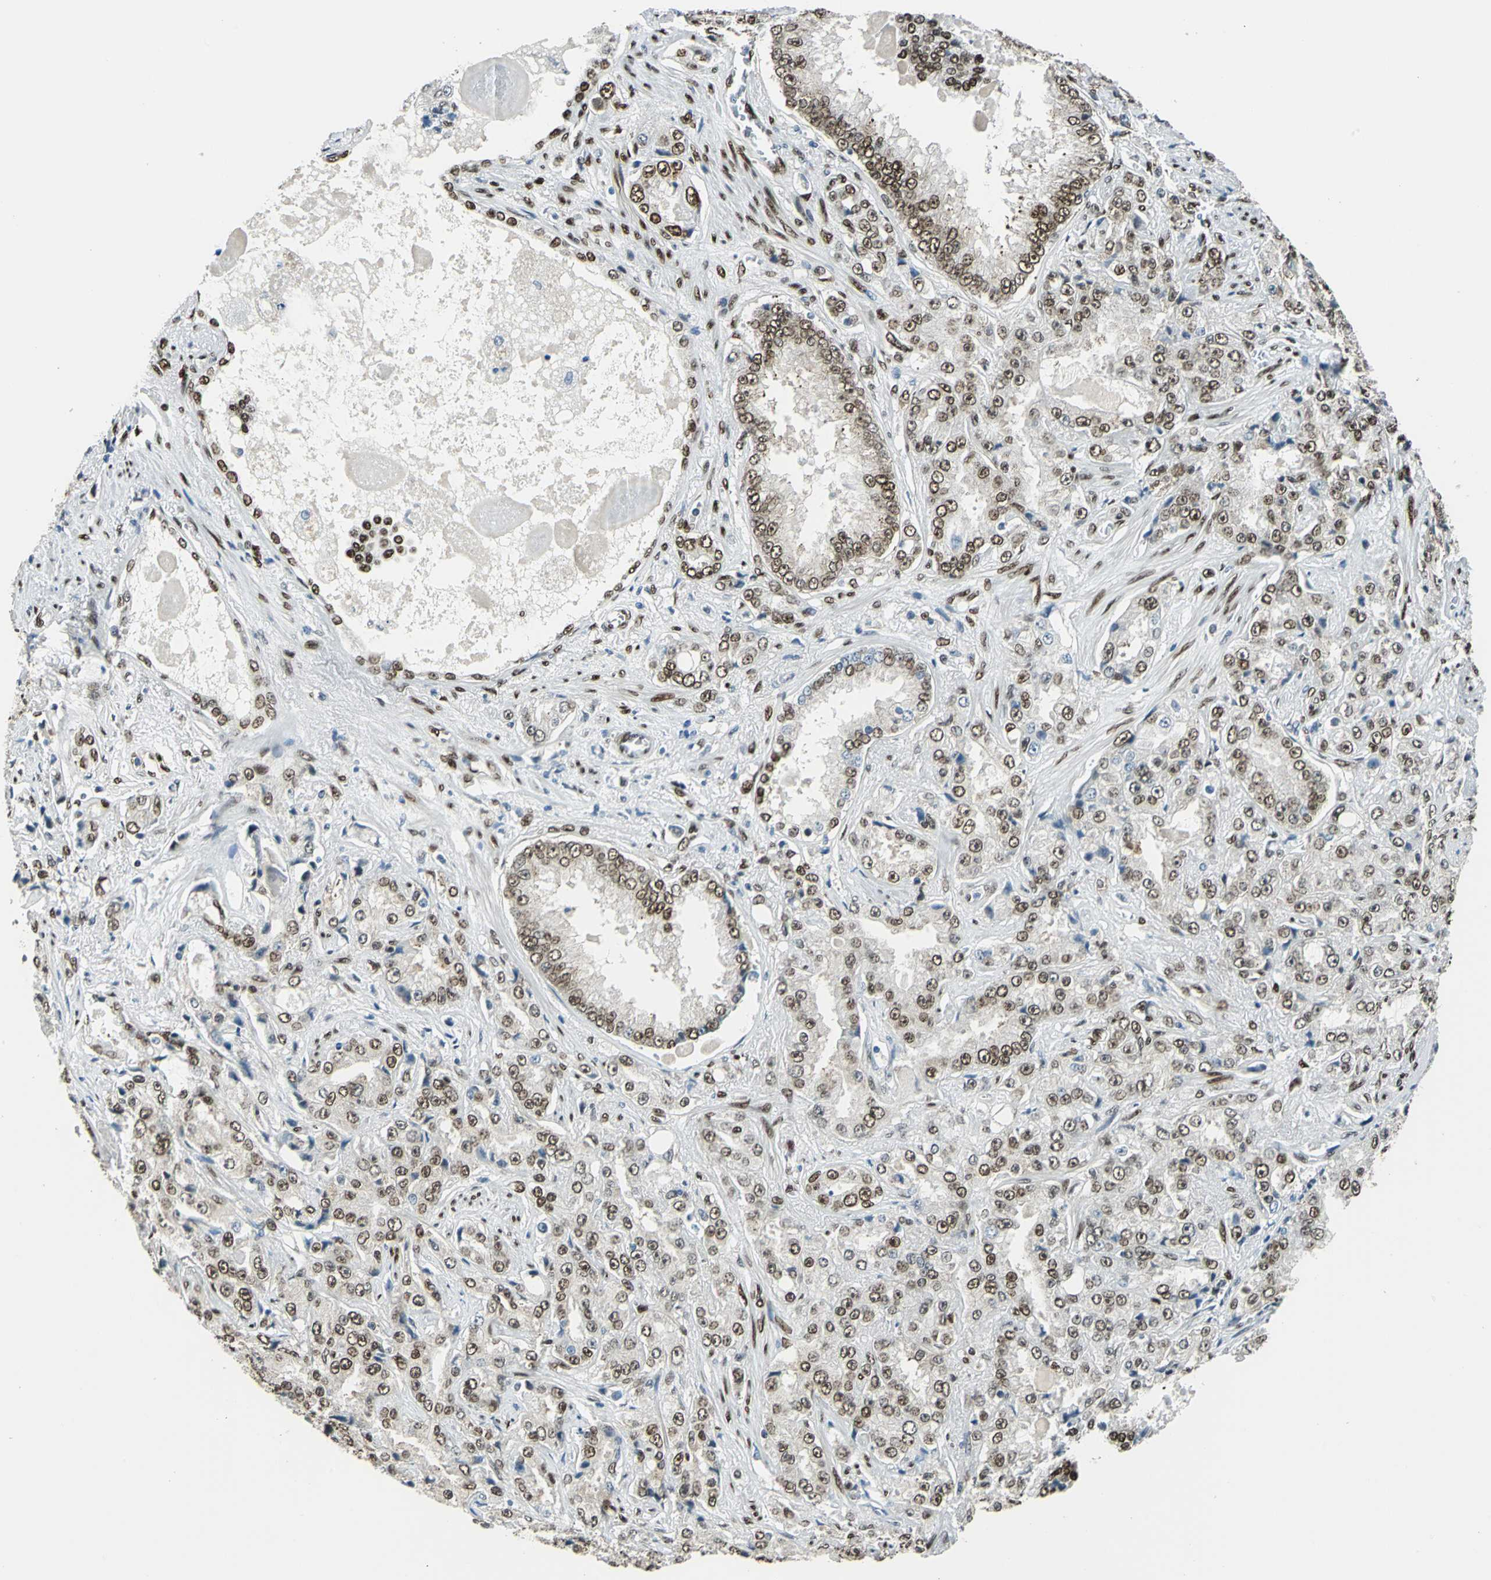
{"staining": {"intensity": "moderate", "quantity": ">75%", "location": "nuclear"}, "tissue": "prostate cancer", "cell_type": "Tumor cells", "image_type": "cancer", "snomed": [{"axis": "morphology", "description": "Adenocarcinoma, High grade"}, {"axis": "topography", "description": "Prostate"}], "caption": "Immunohistochemistry of human high-grade adenocarcinoma (prostate) demonstrates medium levels of moderate nuclear staining in about >75% of tumor cells. (IHC, brightfield microscopy, high magnification).", "gene": "NFIA", "patient": {"sex": "male", "age": 73}}